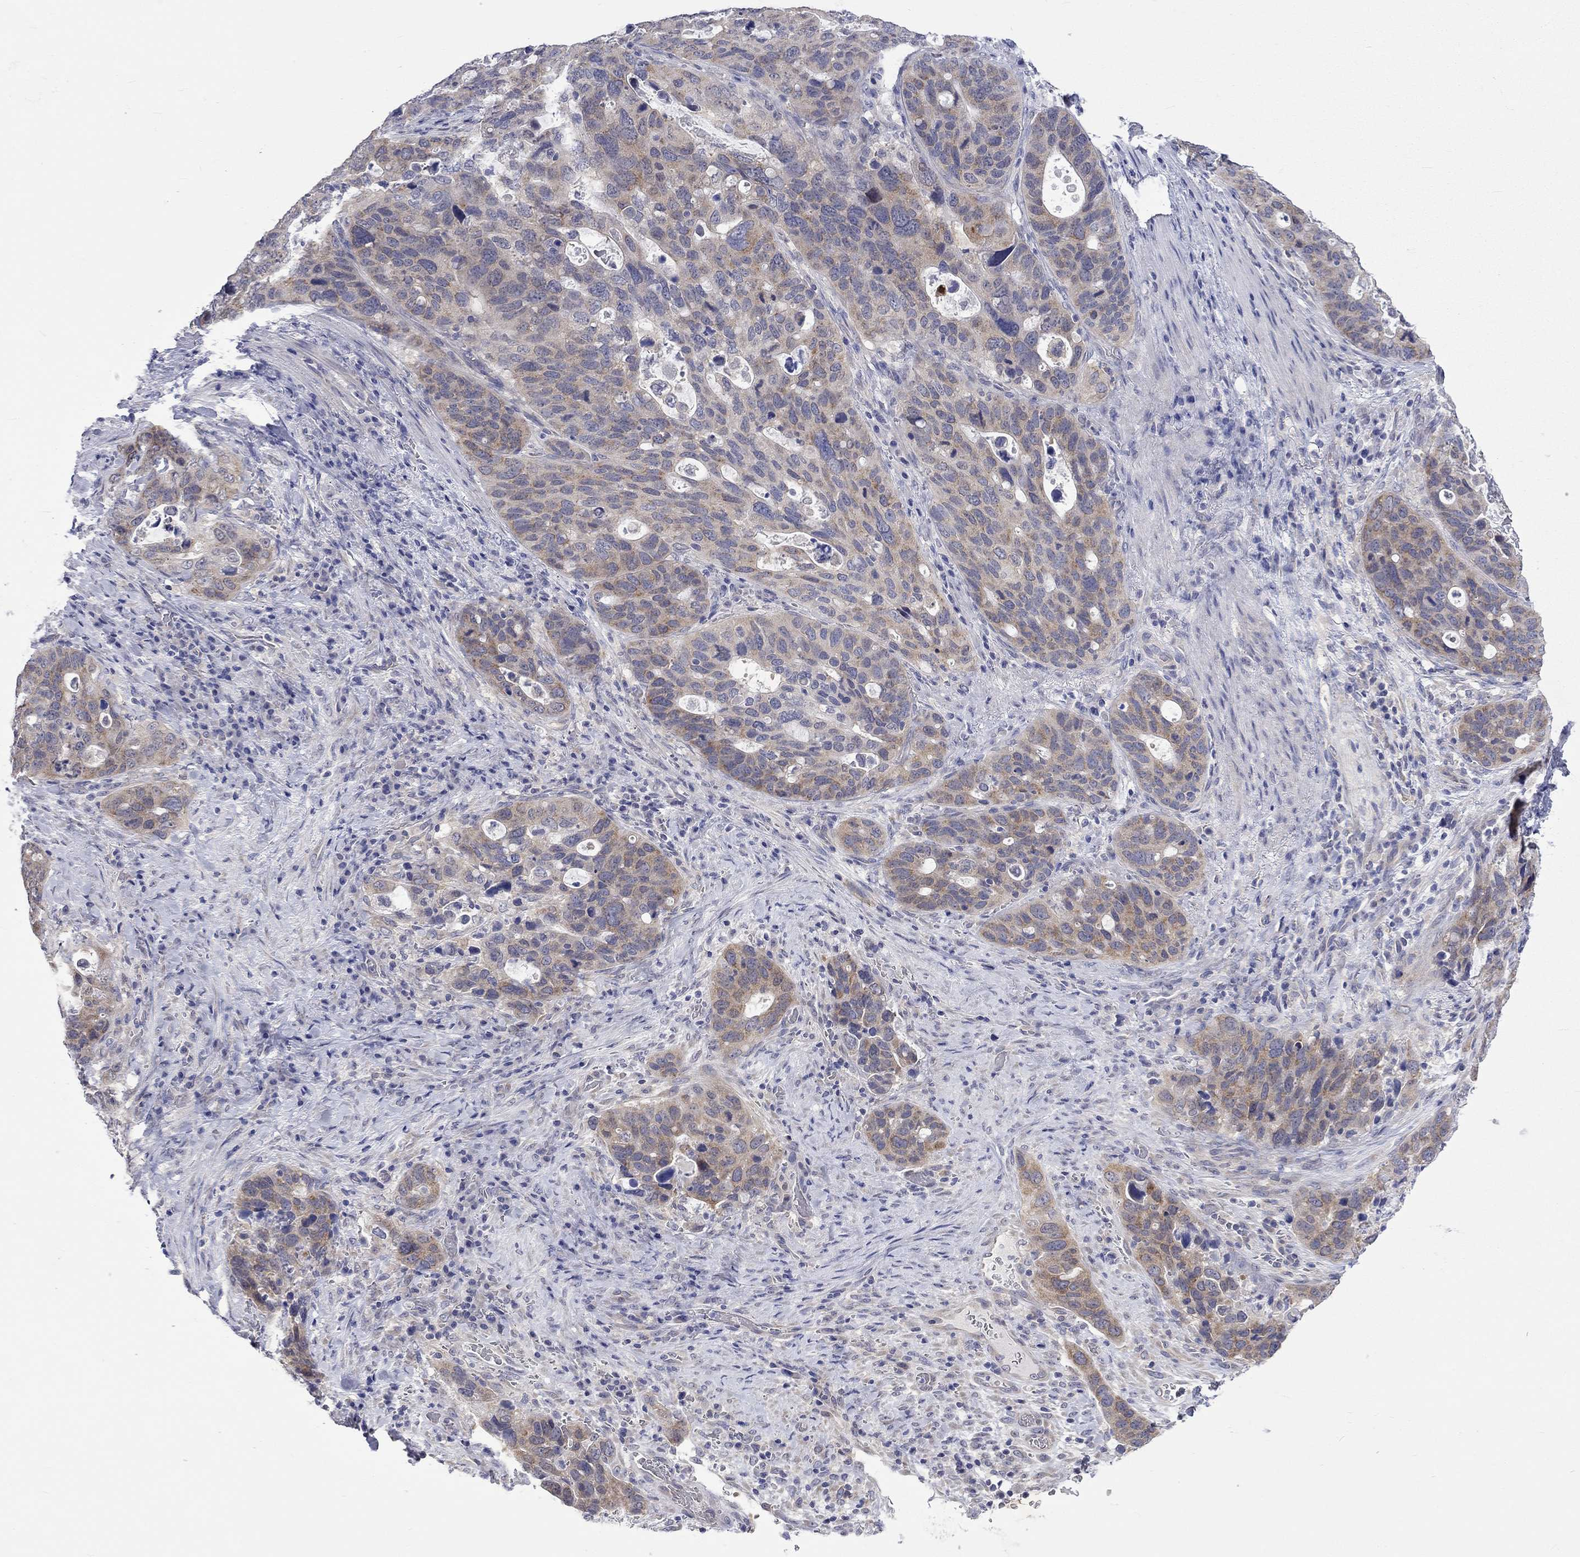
{"staining": {"intensity": "moderate", "quantity": "25%-75%", "location": "cytoplasmic/membranous"}, "tissue": "stomach cancer", "cell_type": "Tumor cells", "image_type": "cancer", "snomed": [{"axis": "morphology", "description": "Adenocarcinoma, NOS"}, {"axis": "topography", "description": "Stomach"}], "caption": "Moderate cytoplasmic/membranous protein expression is identified in approximately 25%-75% of tumor cells in stomach cancer (adenocarcinoma). Using DAB (3,3'-diaminobenzidine) (brown) and hematoxylin (blue) stains, captured at high magnification using brightfield microscopy.", "gene": "CERS1", "patient": {"sex": "male", "age": 54}}